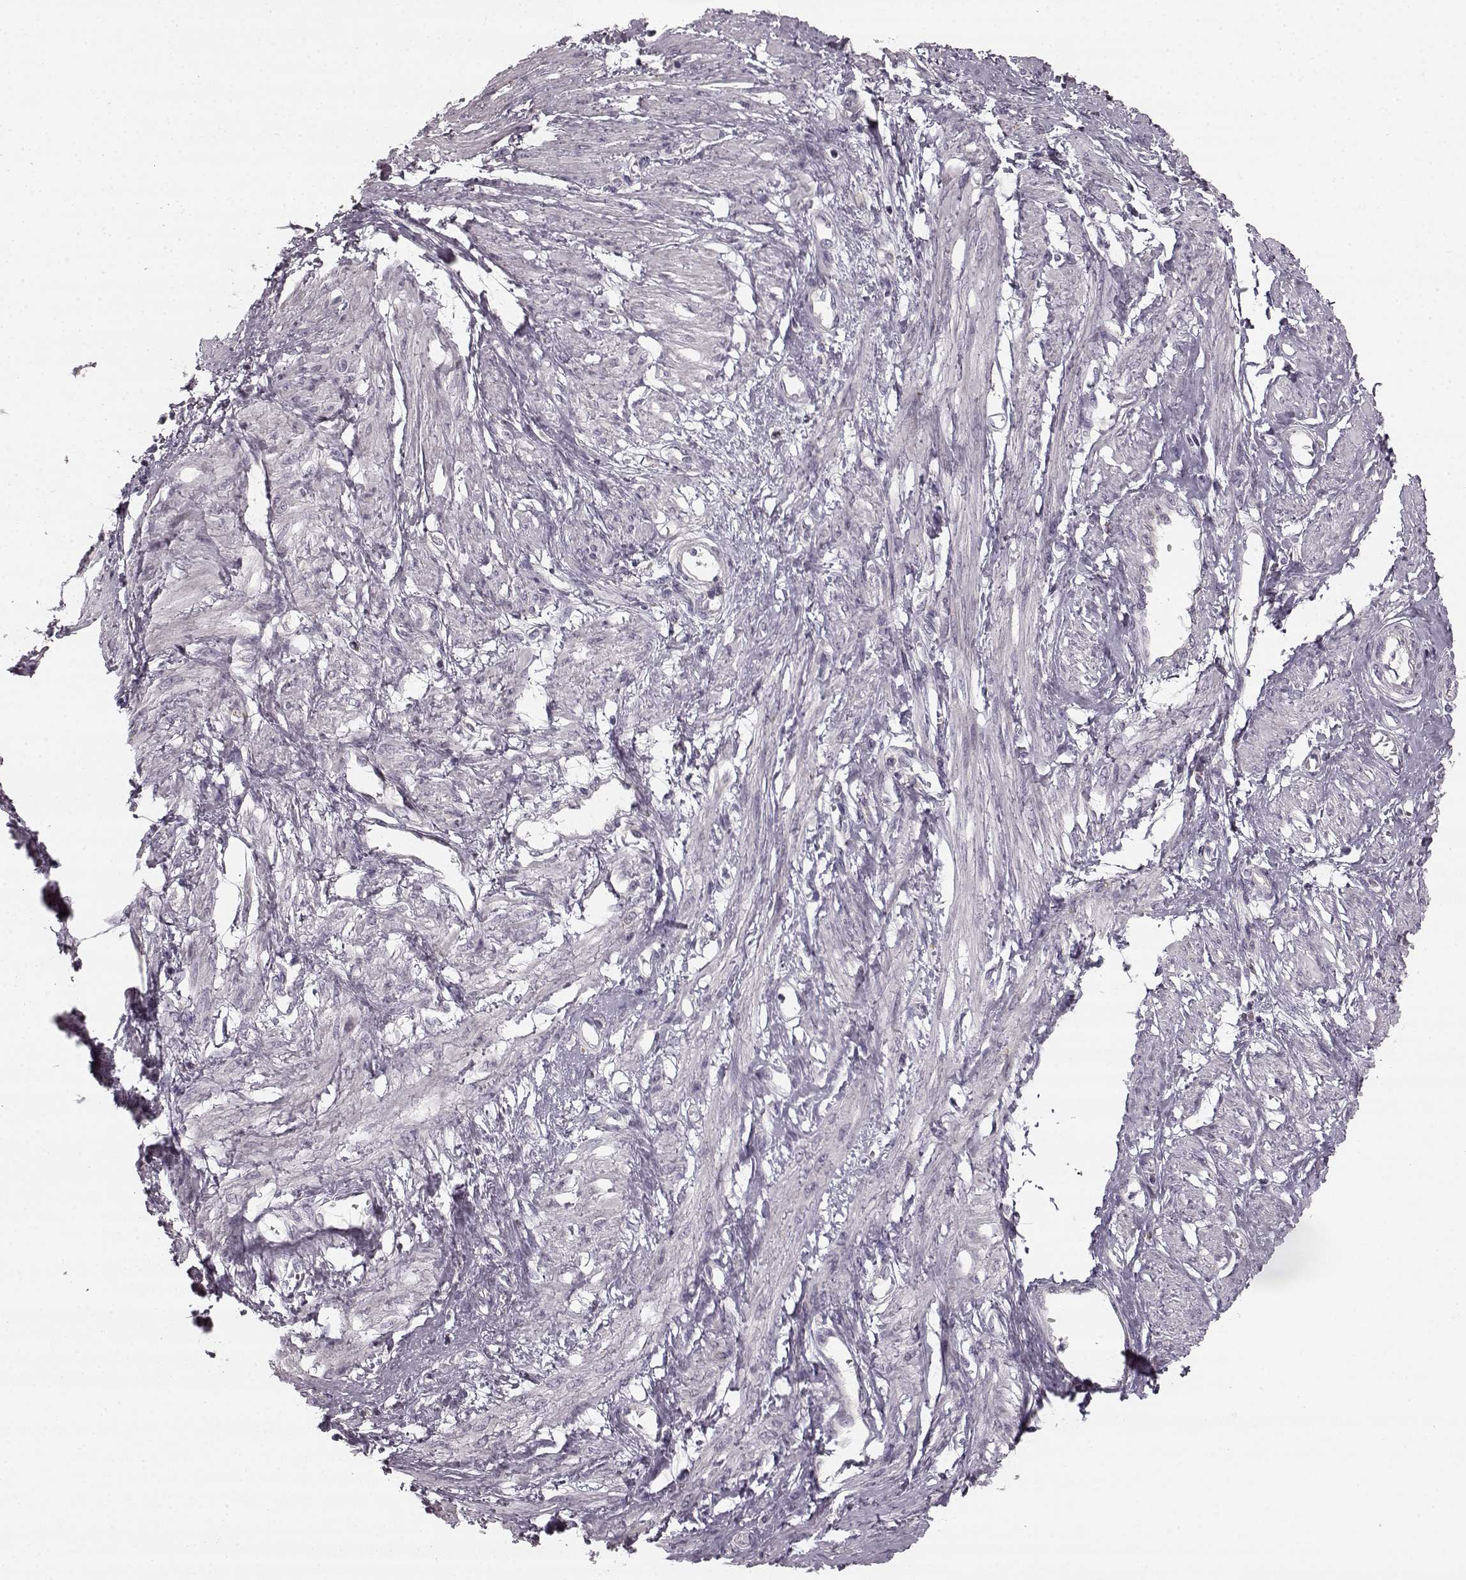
{"staining": {"intensity": "negative", "quantity": "none", "location": "none"}, "tissue": "smooth muscle", "cell_type": "Smooth muscle cells", "image_type": "normal", "snomed": [{"axis": "morphology", "description": "Normal tissue, NOS"}, {"axis": "topography", "description": "Smooth muscle"}, {"axis": "topography", "description": "Uterus"}], "caption": "IHC micrograph of normal human smooth muscle stained for a protein (brown), which exhibits no staining in smooth muscle cells. (IHC, brightfield microscopy, high magnification).", "gene": "HMMR", "patient": {"sex": "female", "age": 39}}